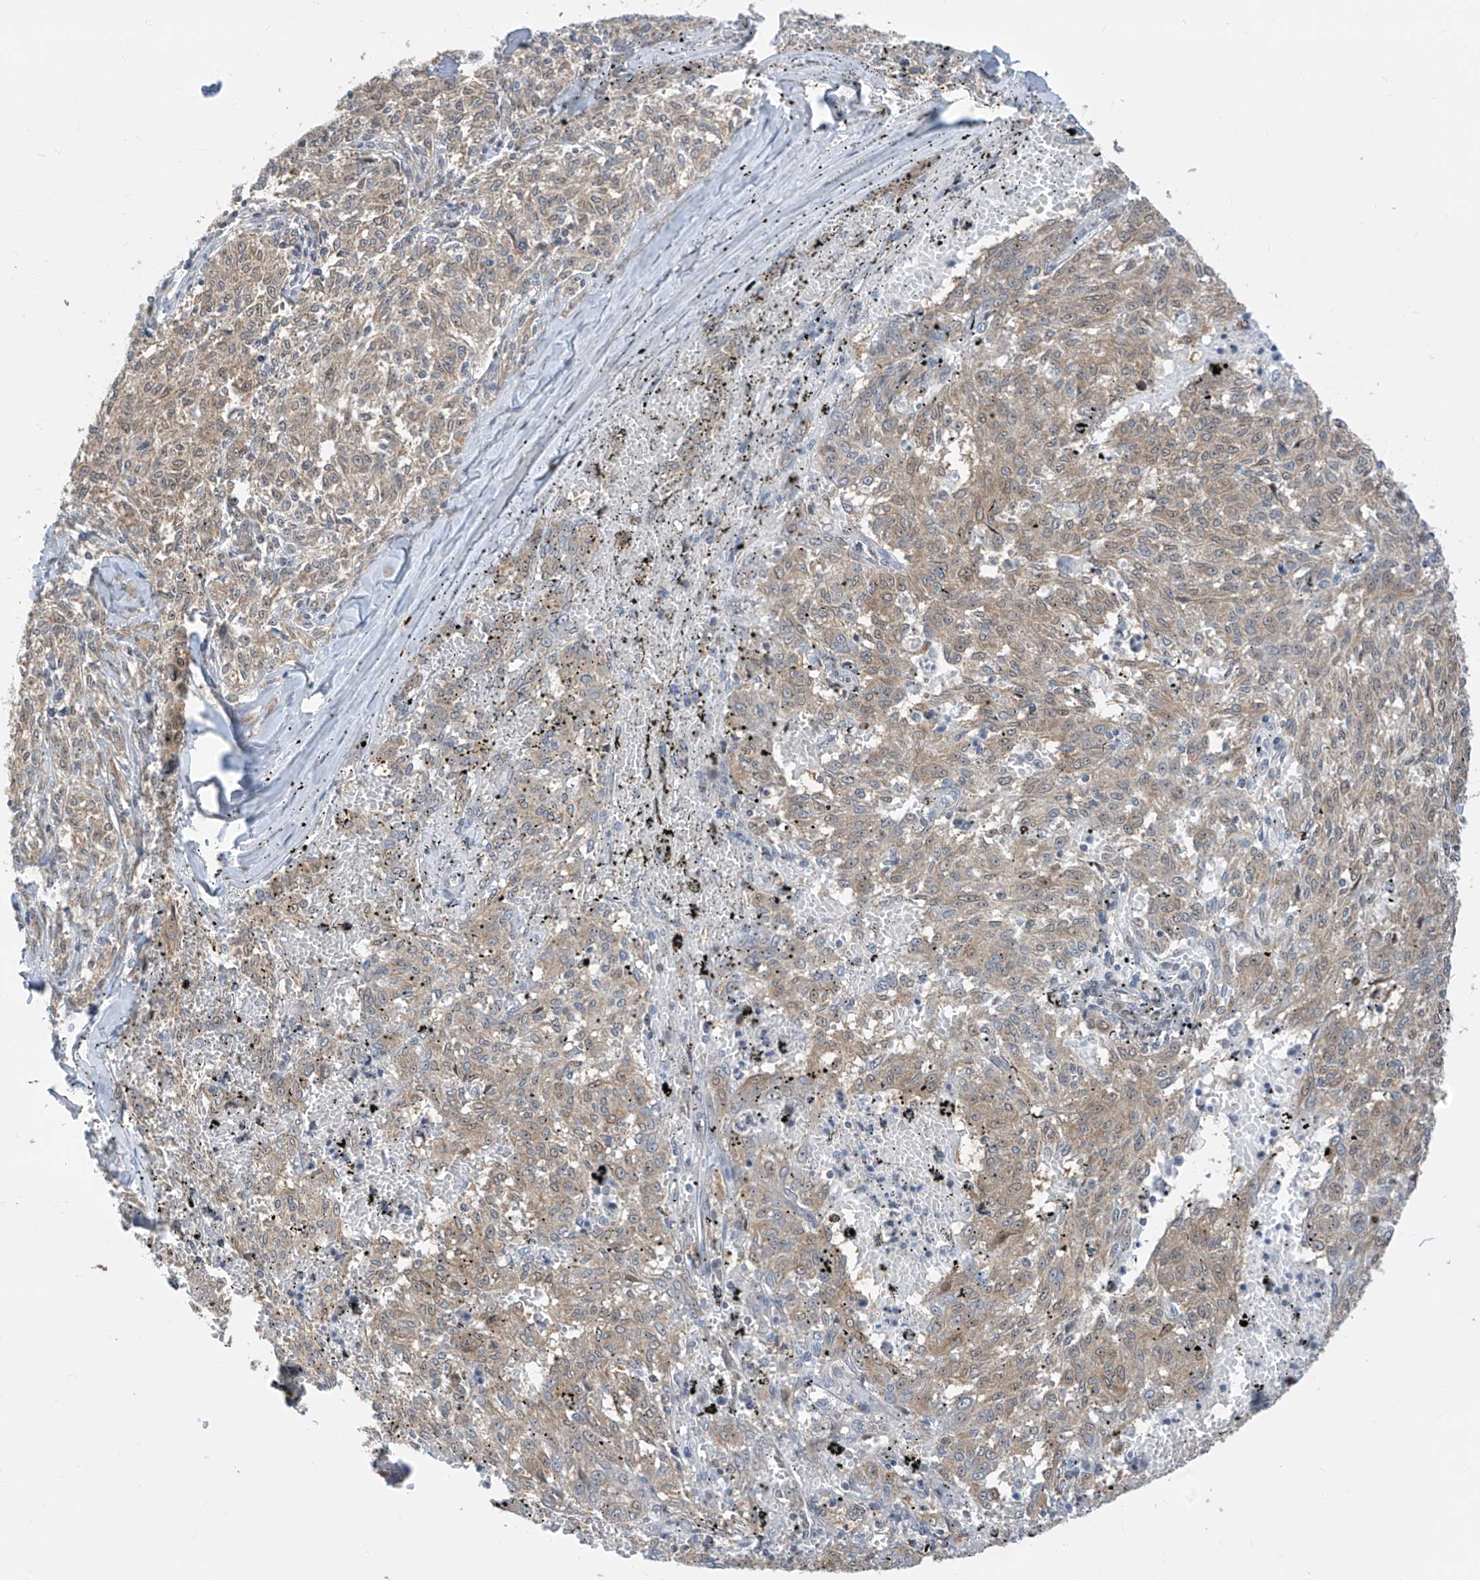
{"staining": {"intensity": "weak", "quantity": ">75%", "location": "cytoplasmic/membranous"}, "tissue": "melanoma", "cell_type": "Tumor cells", "image_type": "cancer", "snomed": [{"axis": "morphology", "description": "Malignant melanoma, NOS"}, {"axis": "topography", "description": "Skin"}], "caption": "An image of malignant melanoma stained for a protein exhibits weak cytoplasmic/membranous brown staining in tumor cells. (Brightfield microscopy of DAB IHC at high magnification).", "gene": "TTC38", "patient": {"sex": "female", "age": 72}}